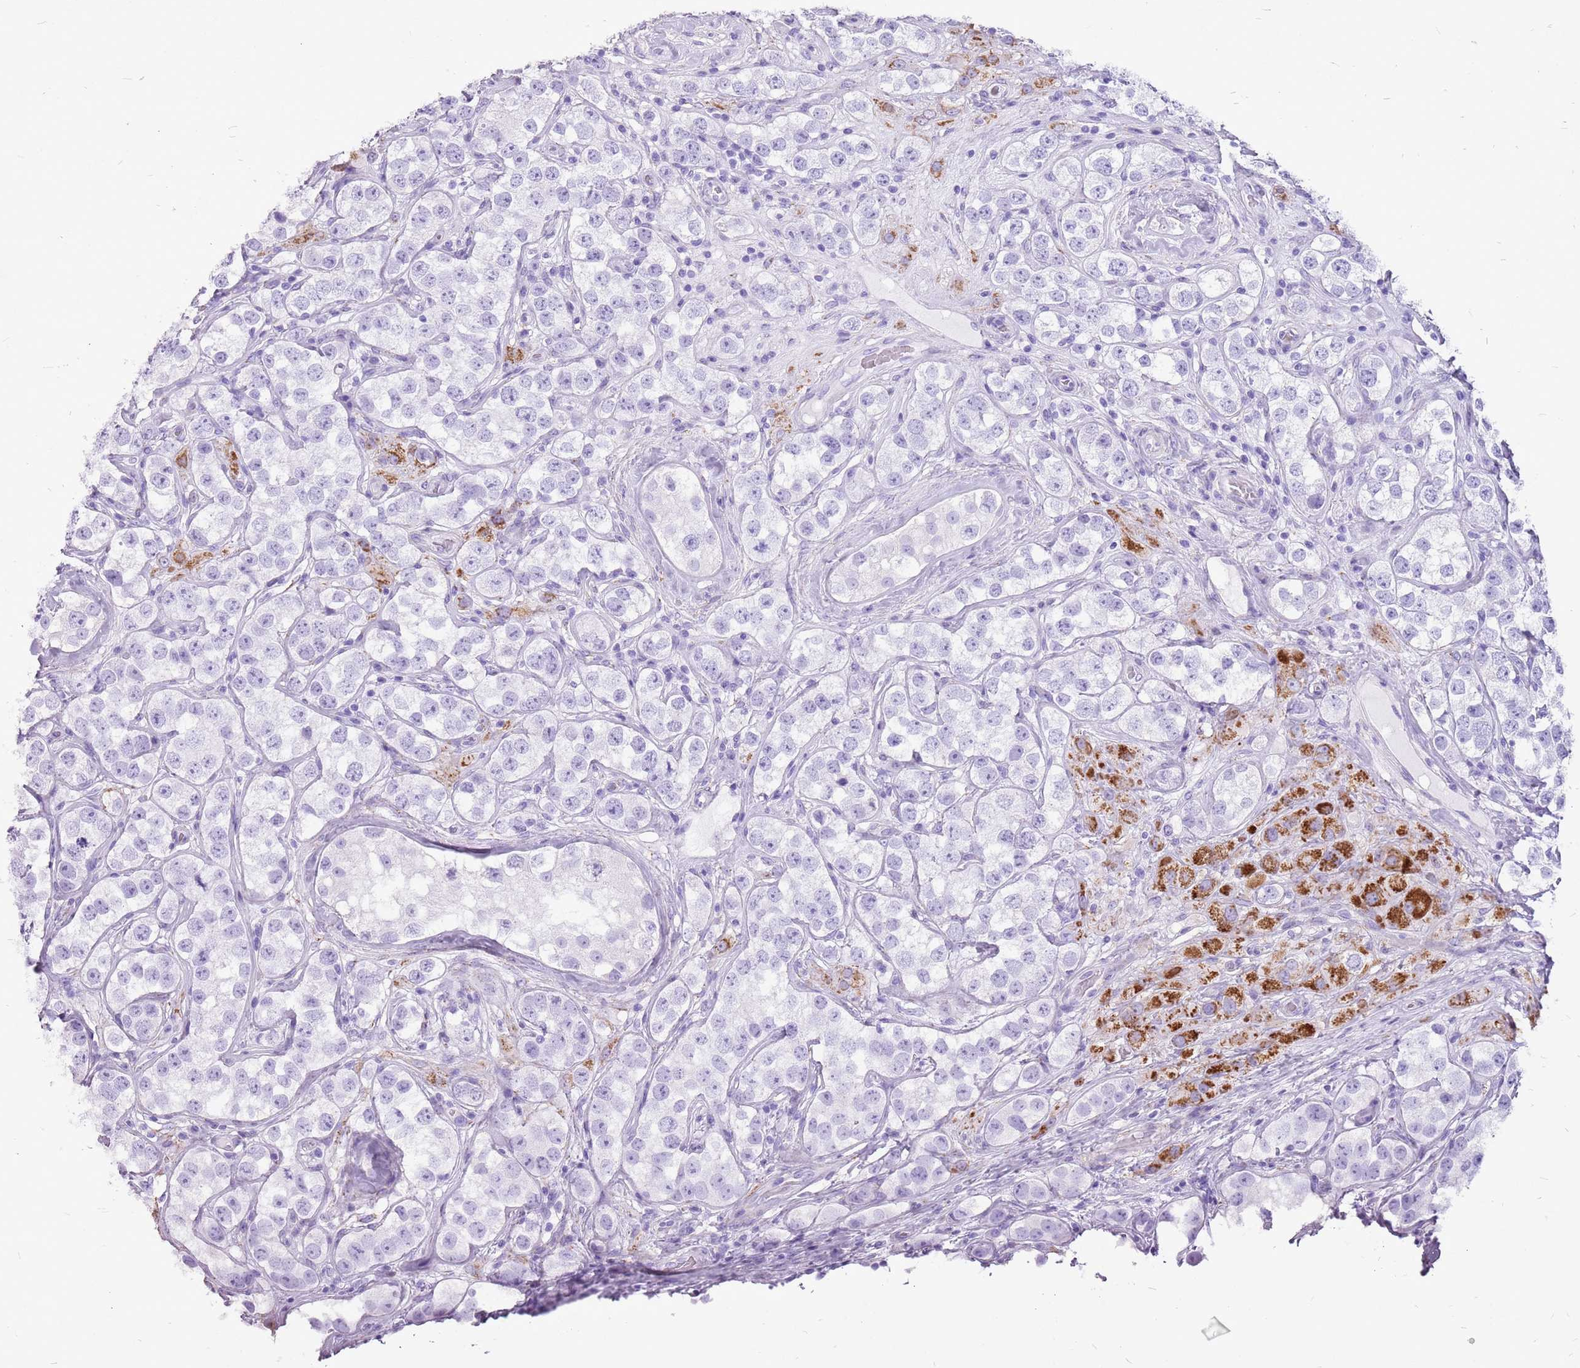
{"staining": {"intensity": "strong", "quantity": "<25%", "location": "cytoplasmic/membranous"}, "tissue": "testis cancer", "cell_type": "Tumor cells", "image_type": "cancer", "snomed": [{"axis": "morphology", "description": "Seminoma, NOS"}, {"axis": "topography", "description": "Testis"}], "caption": "Immunohistochemical staining of human testis seminoma demonstrates medium levels of strong cytoplasmic/membranous protein expression in about <25% of tumor cells.", "gene": "ACSS3", "patient": {"sex": "male", "age": 28}}